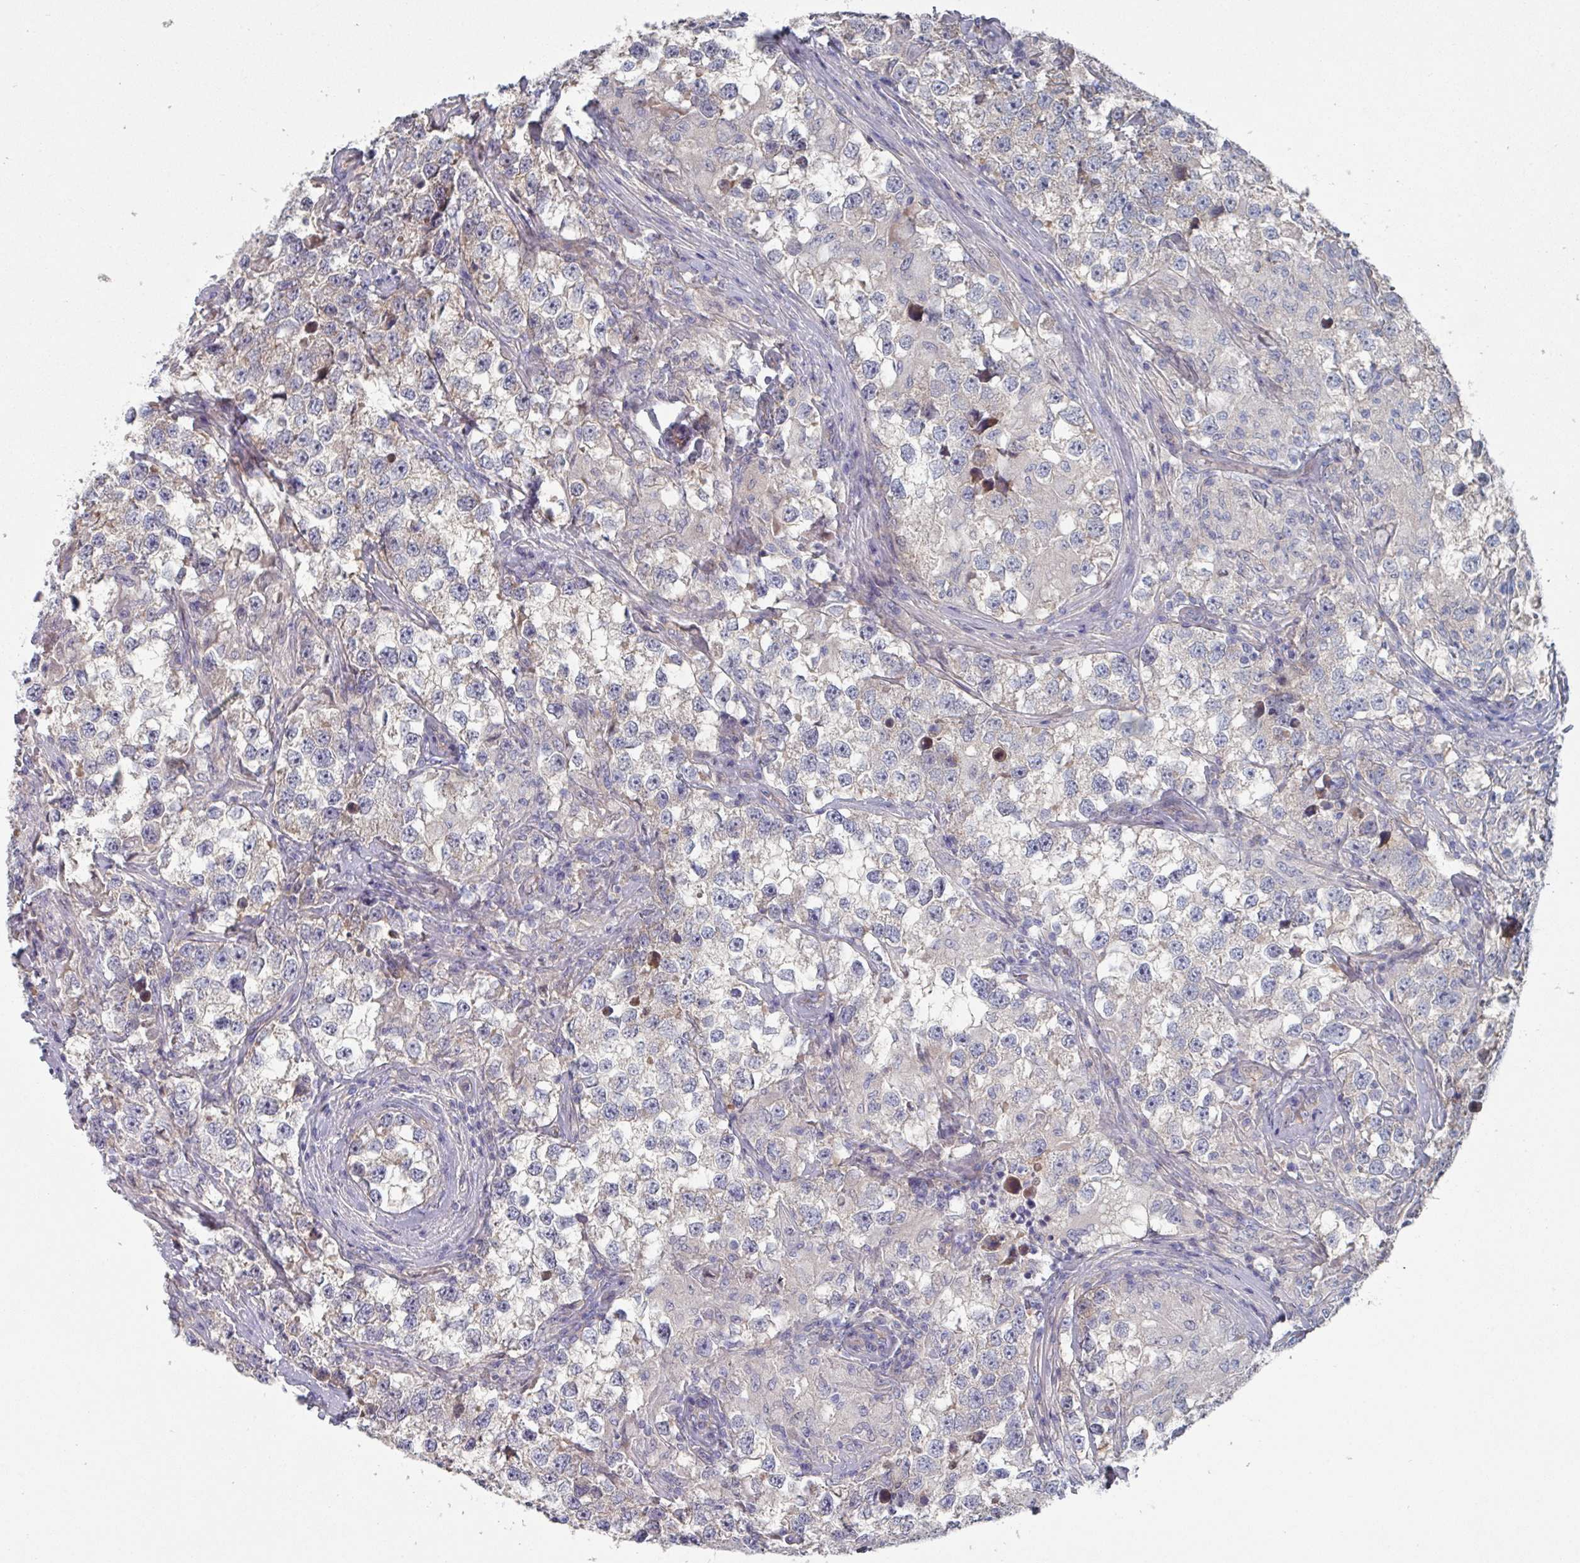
{"staining": {"intensity": "negative", "quantity": "none", "location": "none"}, "tissue": "testis cancer", "cell_type": "Tumor cells", "image_type": "cancer", "snomed": [{"axis": "morphology", "description": "Seminoma, NOS"}, {"axis": "topography", "description": "Testis"}], "caption": "Tumor cells show no significant positivity in testis seminoma.", "gene": "EFL1", "patient": {"sex": "male", "age": 46}}